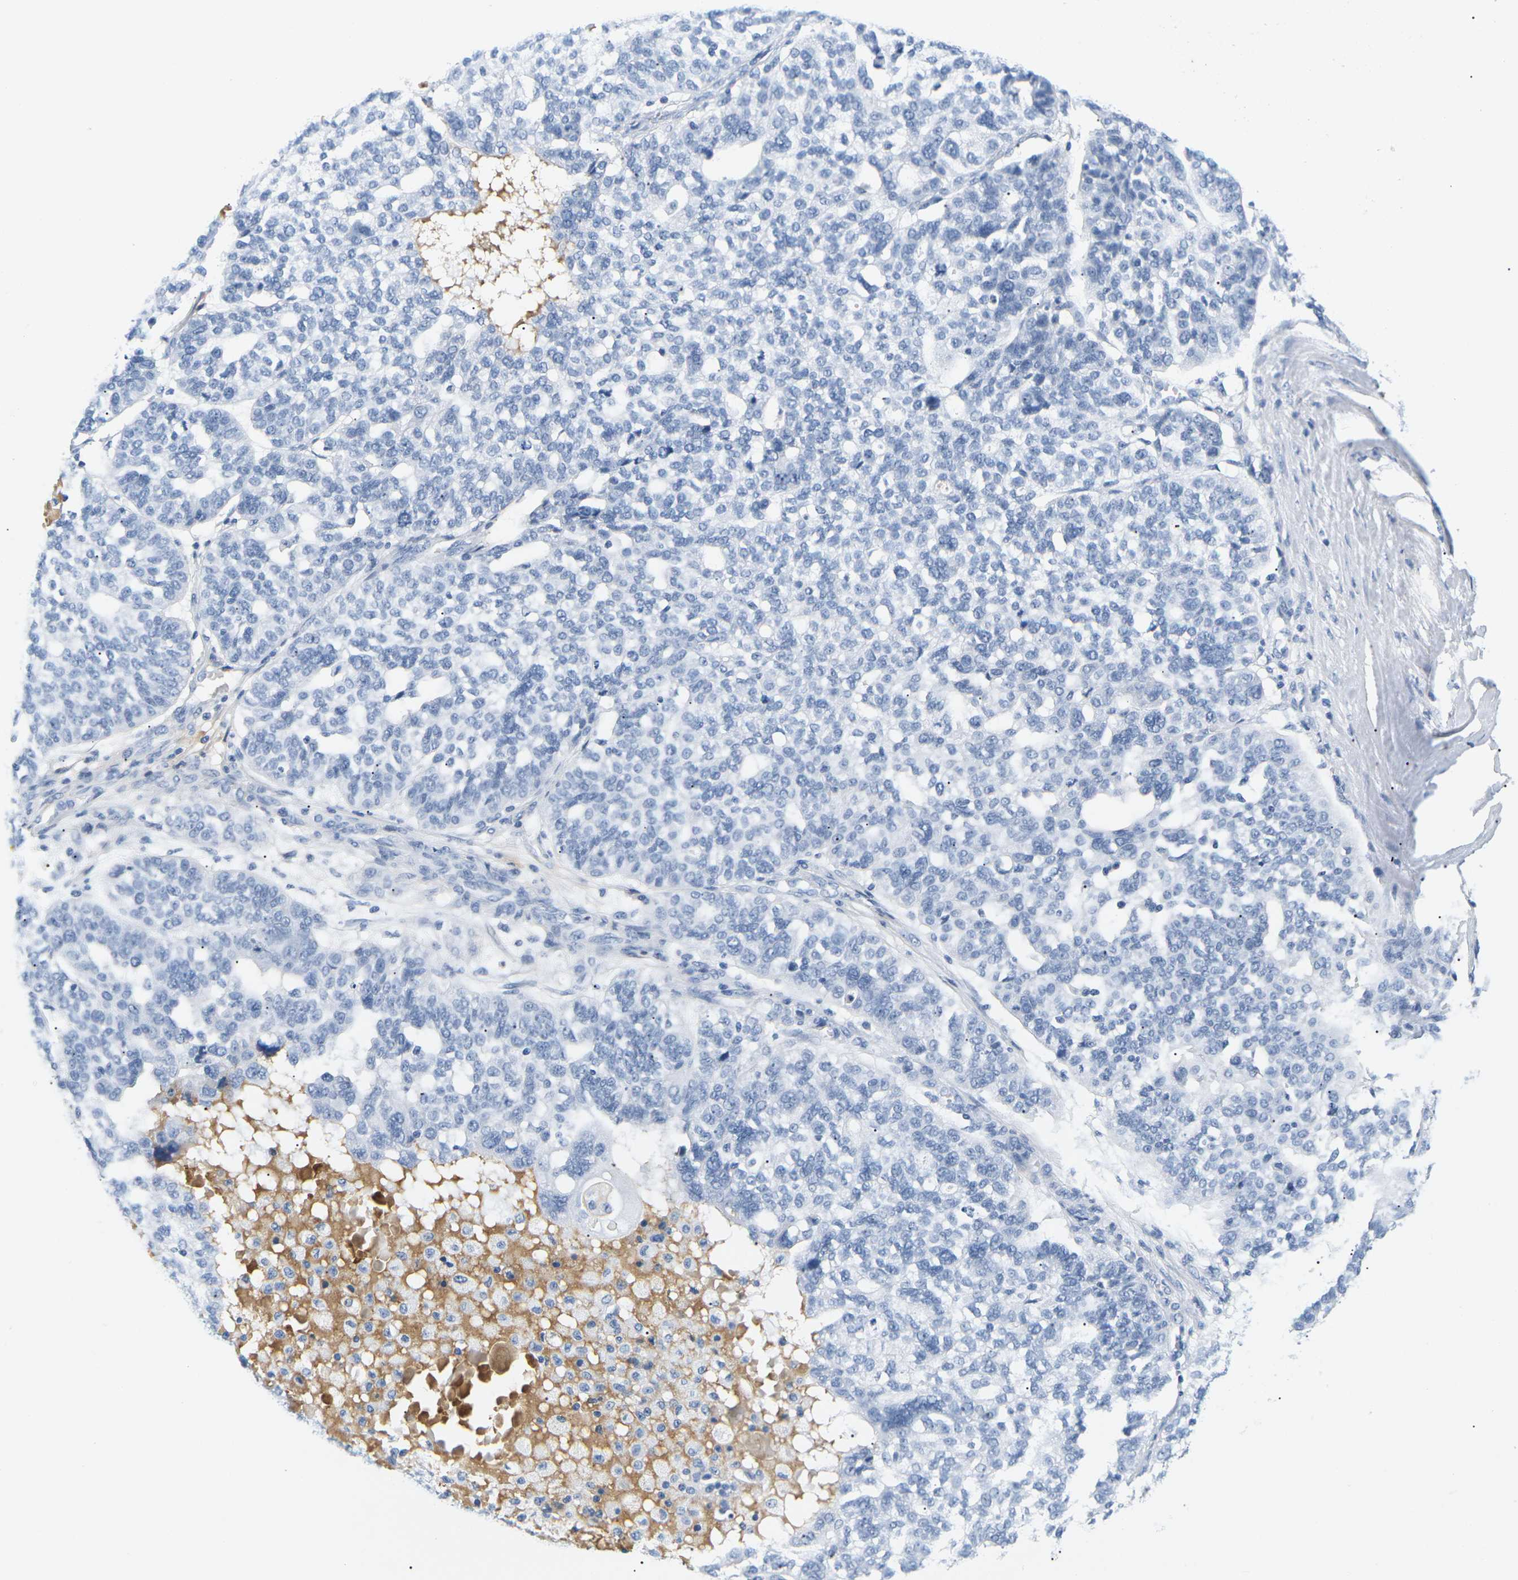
{"staining": {"intensity": "negative", "quantity": "none", "location": "none"}, "tissue": "ovarian cancer", "cell_type": "Tumor cells", "image_type": "cancer", "snomed": [{"axis": "morphology", "description": "Cystadenocarcinoma, serous, NOS"}, {"axis": "topography", "description": "Ovary"}], "caption": "The immunohistochemistry histopathology image has no significant expression in tumor cells of ovarian cancer (serous cystadenocarcinoma) tissue. (DAB immunohistochemistry (IHC) visualized using brightfield microscopy, high magnification).", "gene": "APOB", "patient": {"sex": "female", "age": 59}}